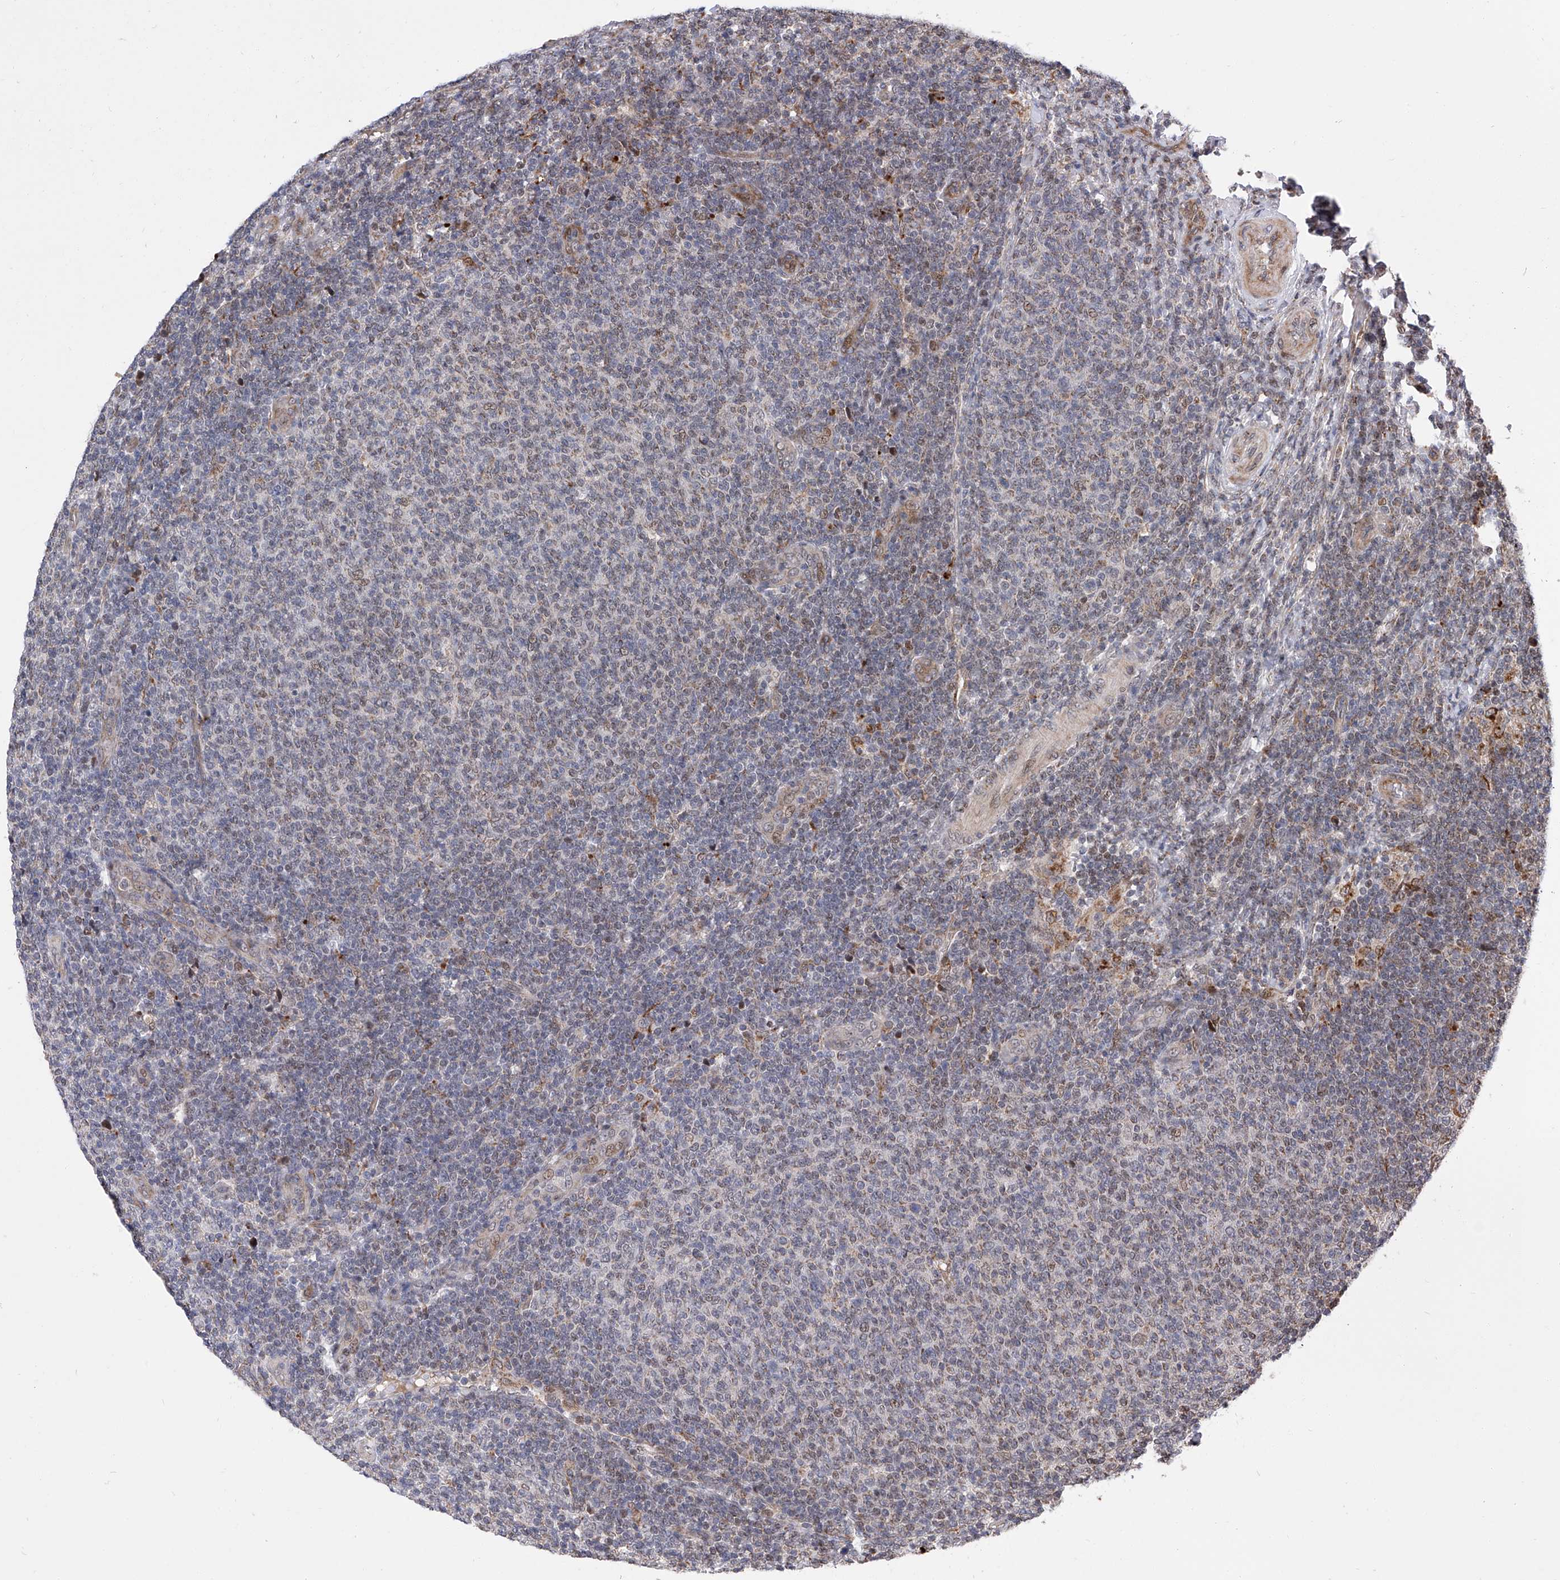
{"staining": {"intensity": "weak", "quantity": "<25%", "location": "cytoplasmic/membranous,nuclear"}, "tissue": "lymphoma", "cell_type": "Tumor cells", "image_type": "cancer", "snomed": [{"axis": "morphology", "description": "Malignant lymphoma, non-Hodgkin's type, Low grade"}, {"axis": "topography", "description": "Lymph node"}], "caption": "DAB (3,3'-diaminobenzidine) immunohistochemical staining of lymphoma exhibits no significant expression in tumor cells.", "gene": "FARP2", "patient": {"sex": "male", "age": 66}}